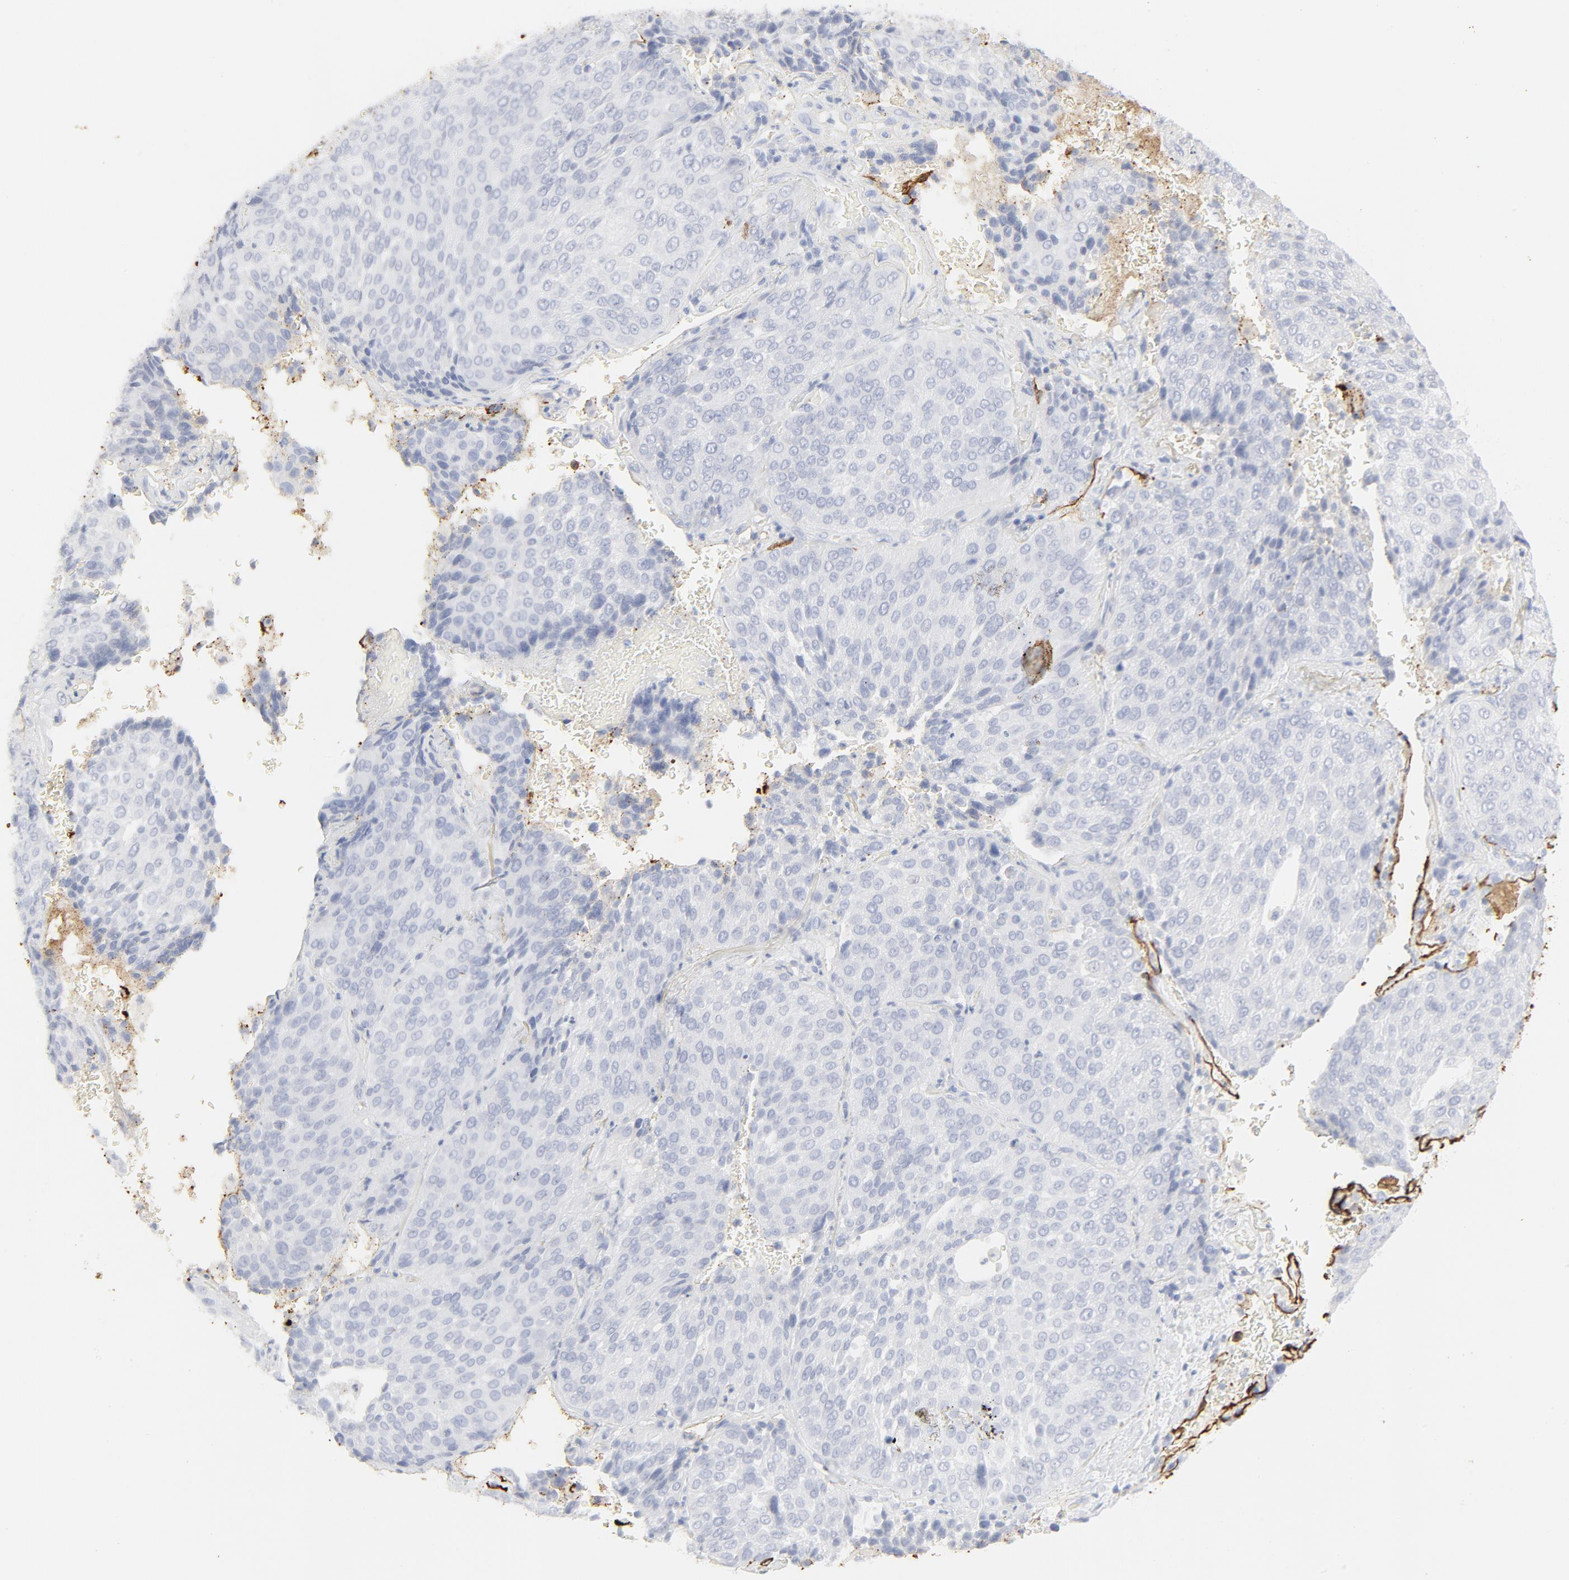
{"staining": {"intensity": "negative", "quantity": "none", "location": "none"}, "tissue": "lung cancer", "cell_type": "Tumor cells", "image_type": "cancer", "snomed": [{"axis": "morphology", "description": "Squamous cell carcinoma, NOS"}, {"axis": "topography", "description": "Lung"}], "caption": "This is an immunohistochemistry (IHC) photomicrograph of lung cancer (squamous cell carcinoma). There is no staining in tumor cells.", "gene": "CCR7", "patient": {"sex": "male", "age": 54}}